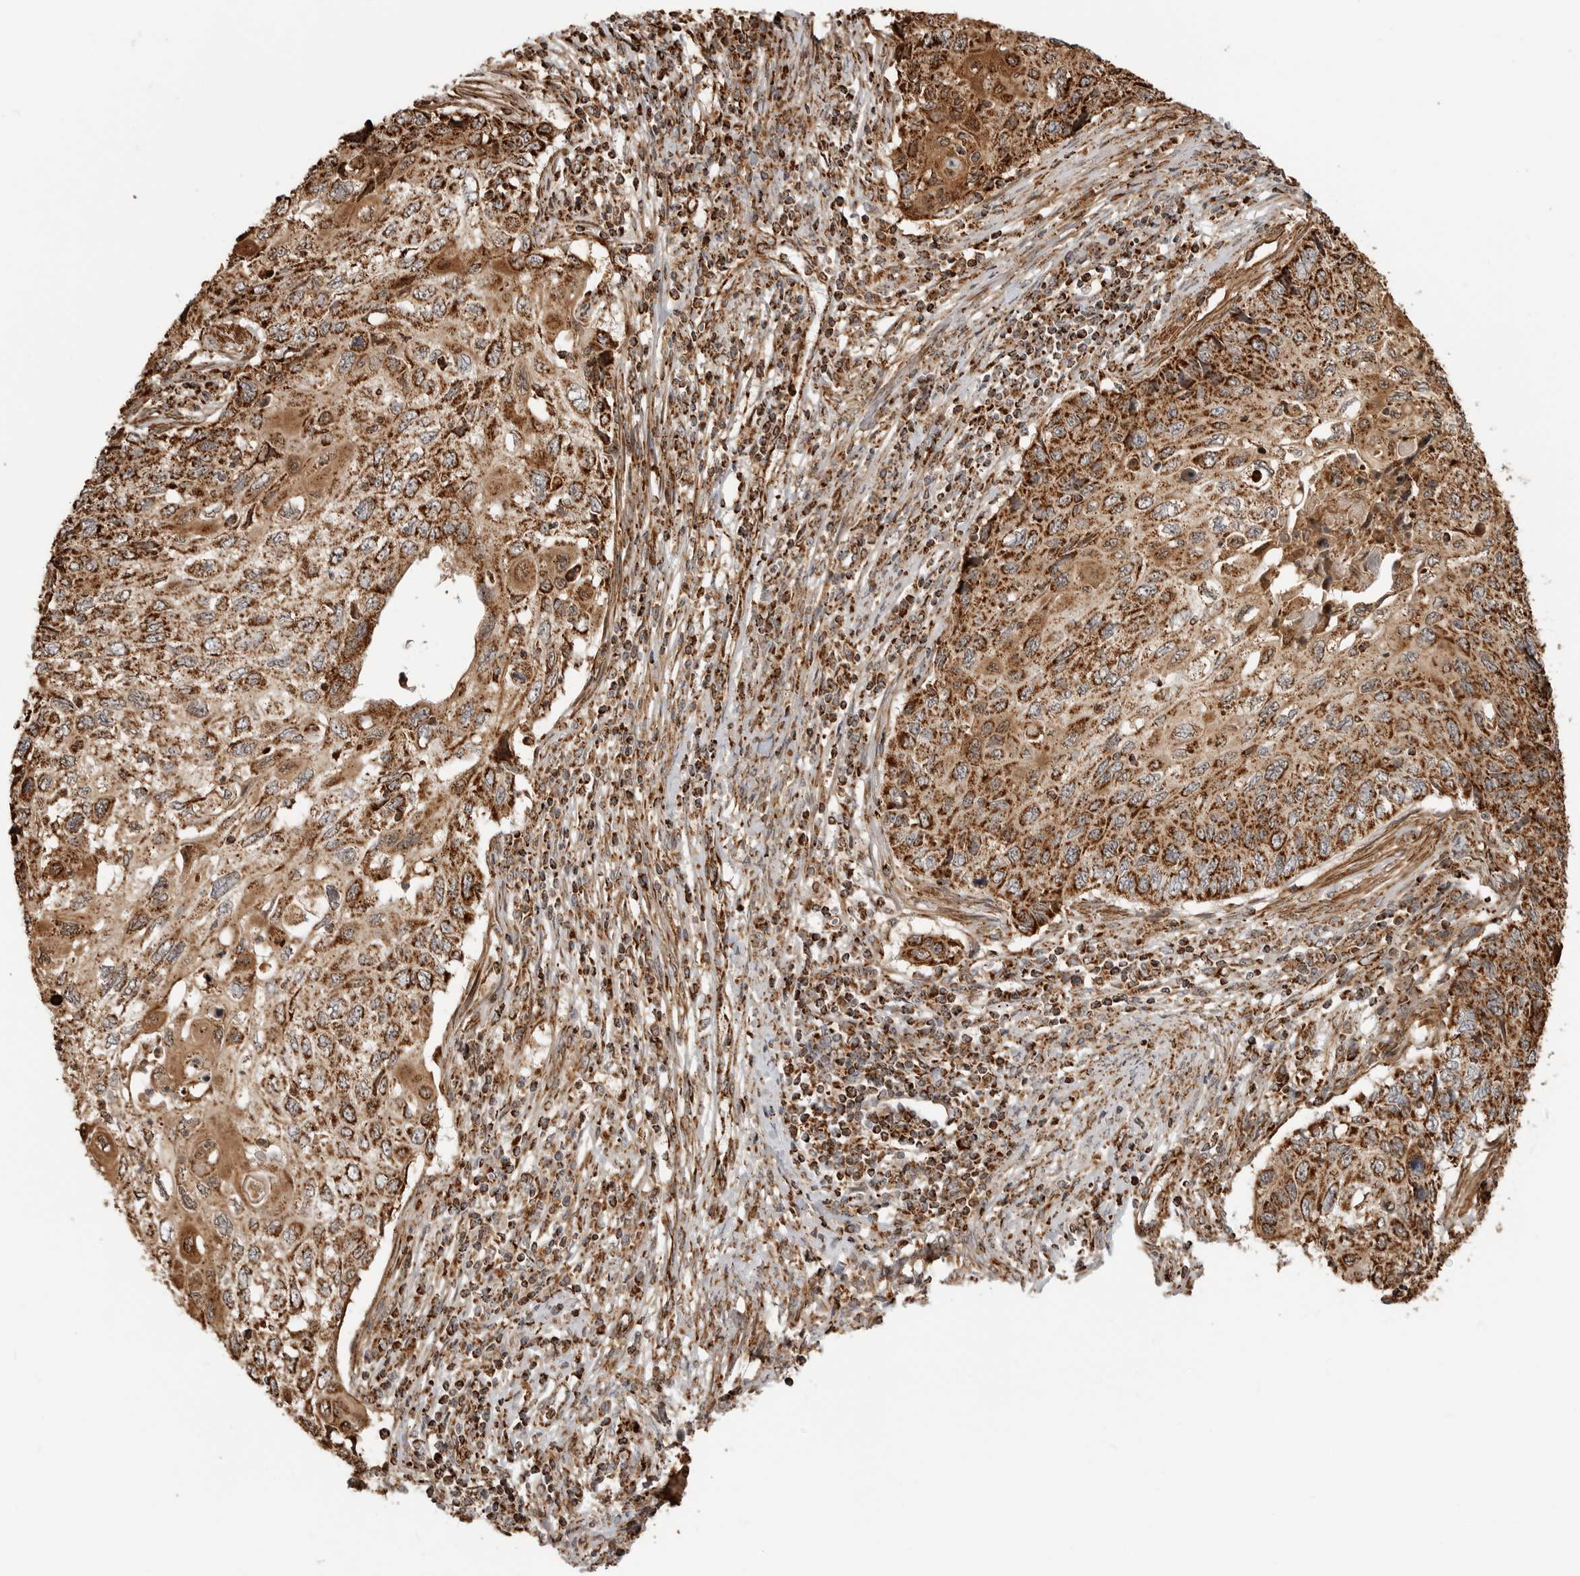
{"staining": {"intensity": "strong", "quantity": ">75%", "location": "cytoplasmic/membranous"}, "tissue": "cervical cancer", "cell_type": "Tumor cells", "image_type": "cancer", "snomed": [{"axis": "morphology", "description": "Squamous cell carcinoma, NOS"}, {"axis": "topography", "description": "Cervix"}], "caption": "Squamous cell carcinoma (cervical) stained with DAB (3,3'-diaminobenzidine) IHC demonstrates high levels of strong cytoplasmic/membranous expression in approximately >75% of tumor cells. (DAB (3,3'-diaminobenzidine) IHC with brightfield microscopy, high magnification).", "gene": "BMP2K", "patient": {"sex": "female", "age": 70}}